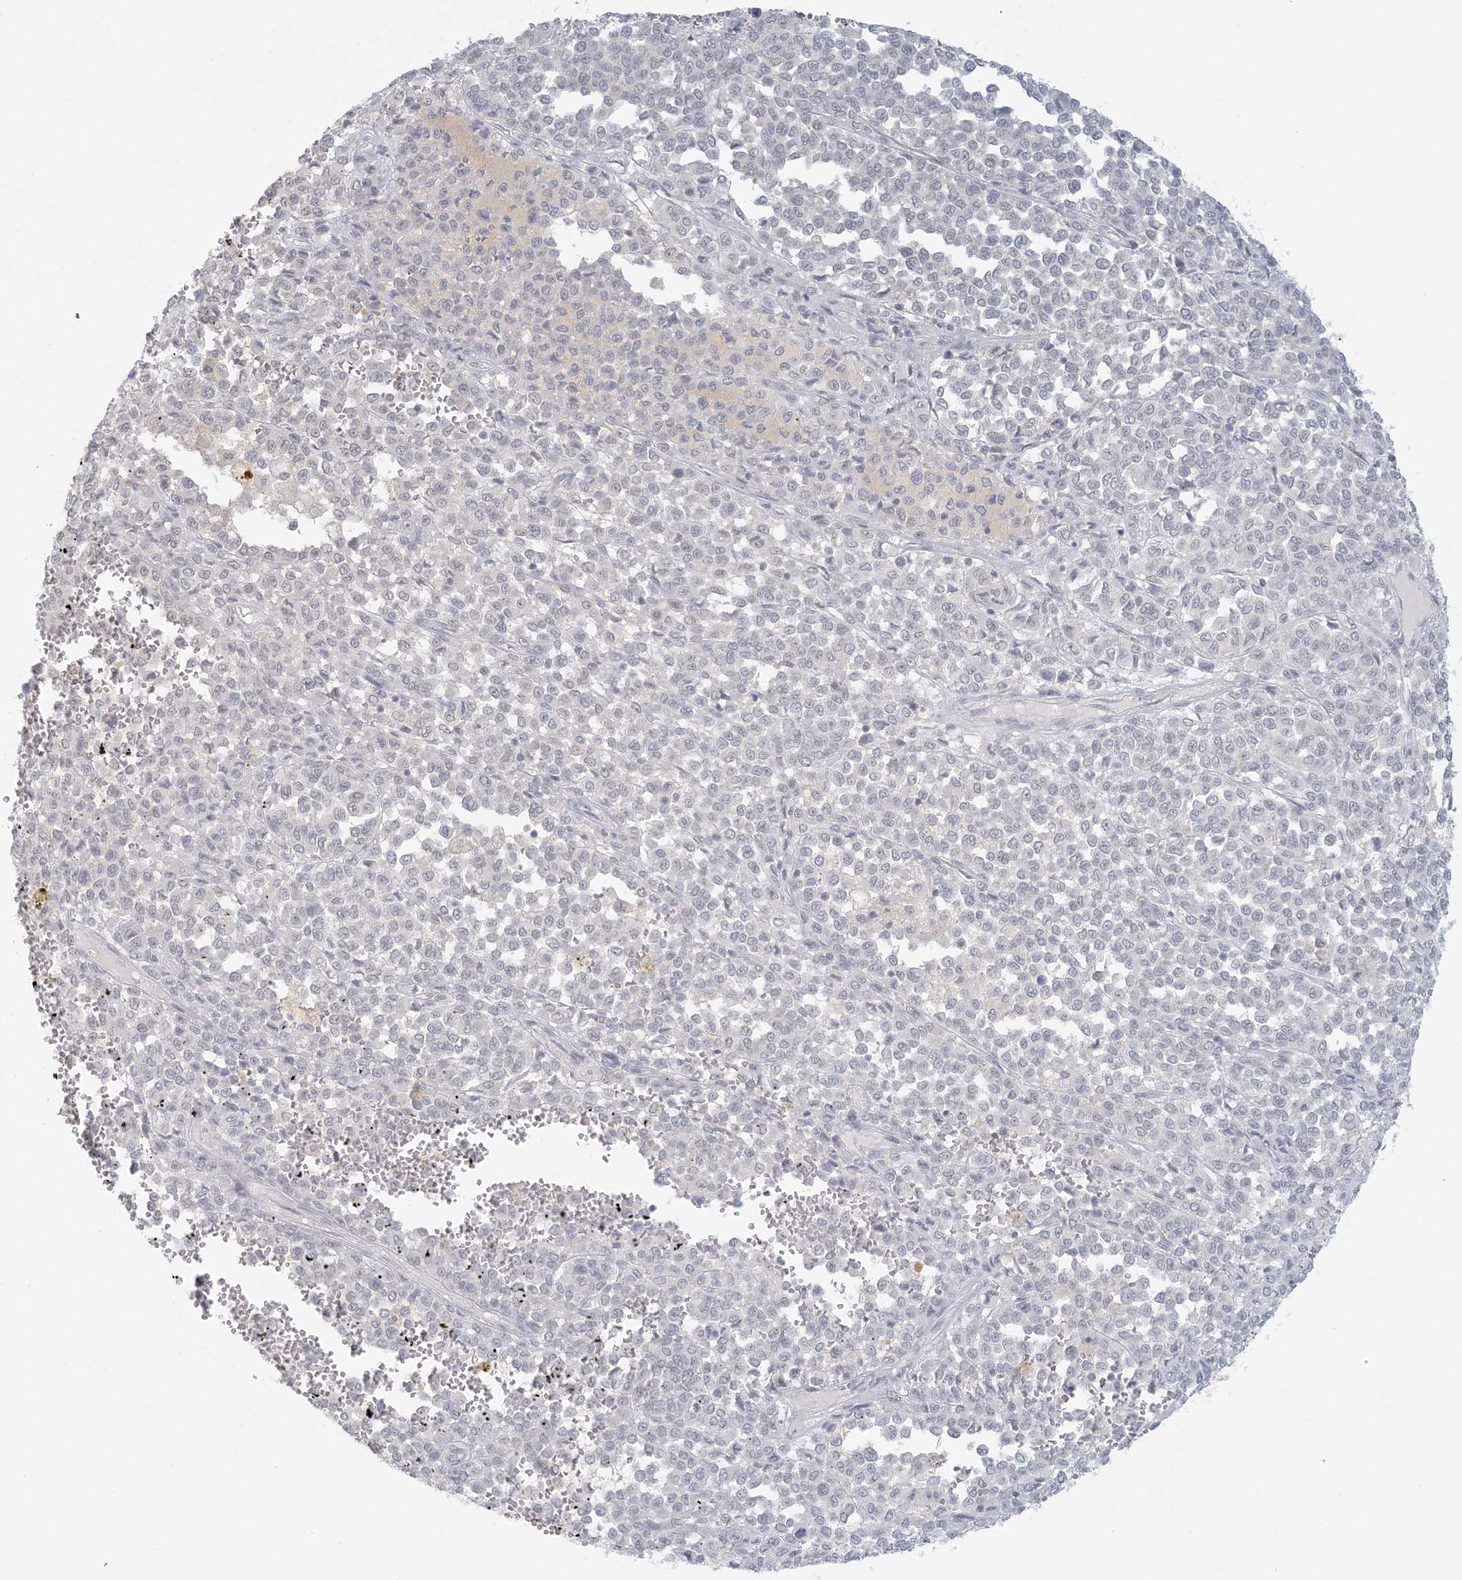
{"staining": {"intensity": "negative", "quantity": "none", "location": "none"}, "tissue": "melanoma", "cell_type": "Tumor cells", "image_type": "cancer", "snomed": [{"axis": "morphology", "description": "Malignant melanoma, Metastatic site"}, {"axis": "topography", "description": "Pancreas"}], "caption": "Melanoma was stained to show a protein in brown. There is no significant expression in tumor cells.", "gene": "LIPT1", "patient": {"sex": "female", "age": 30}}